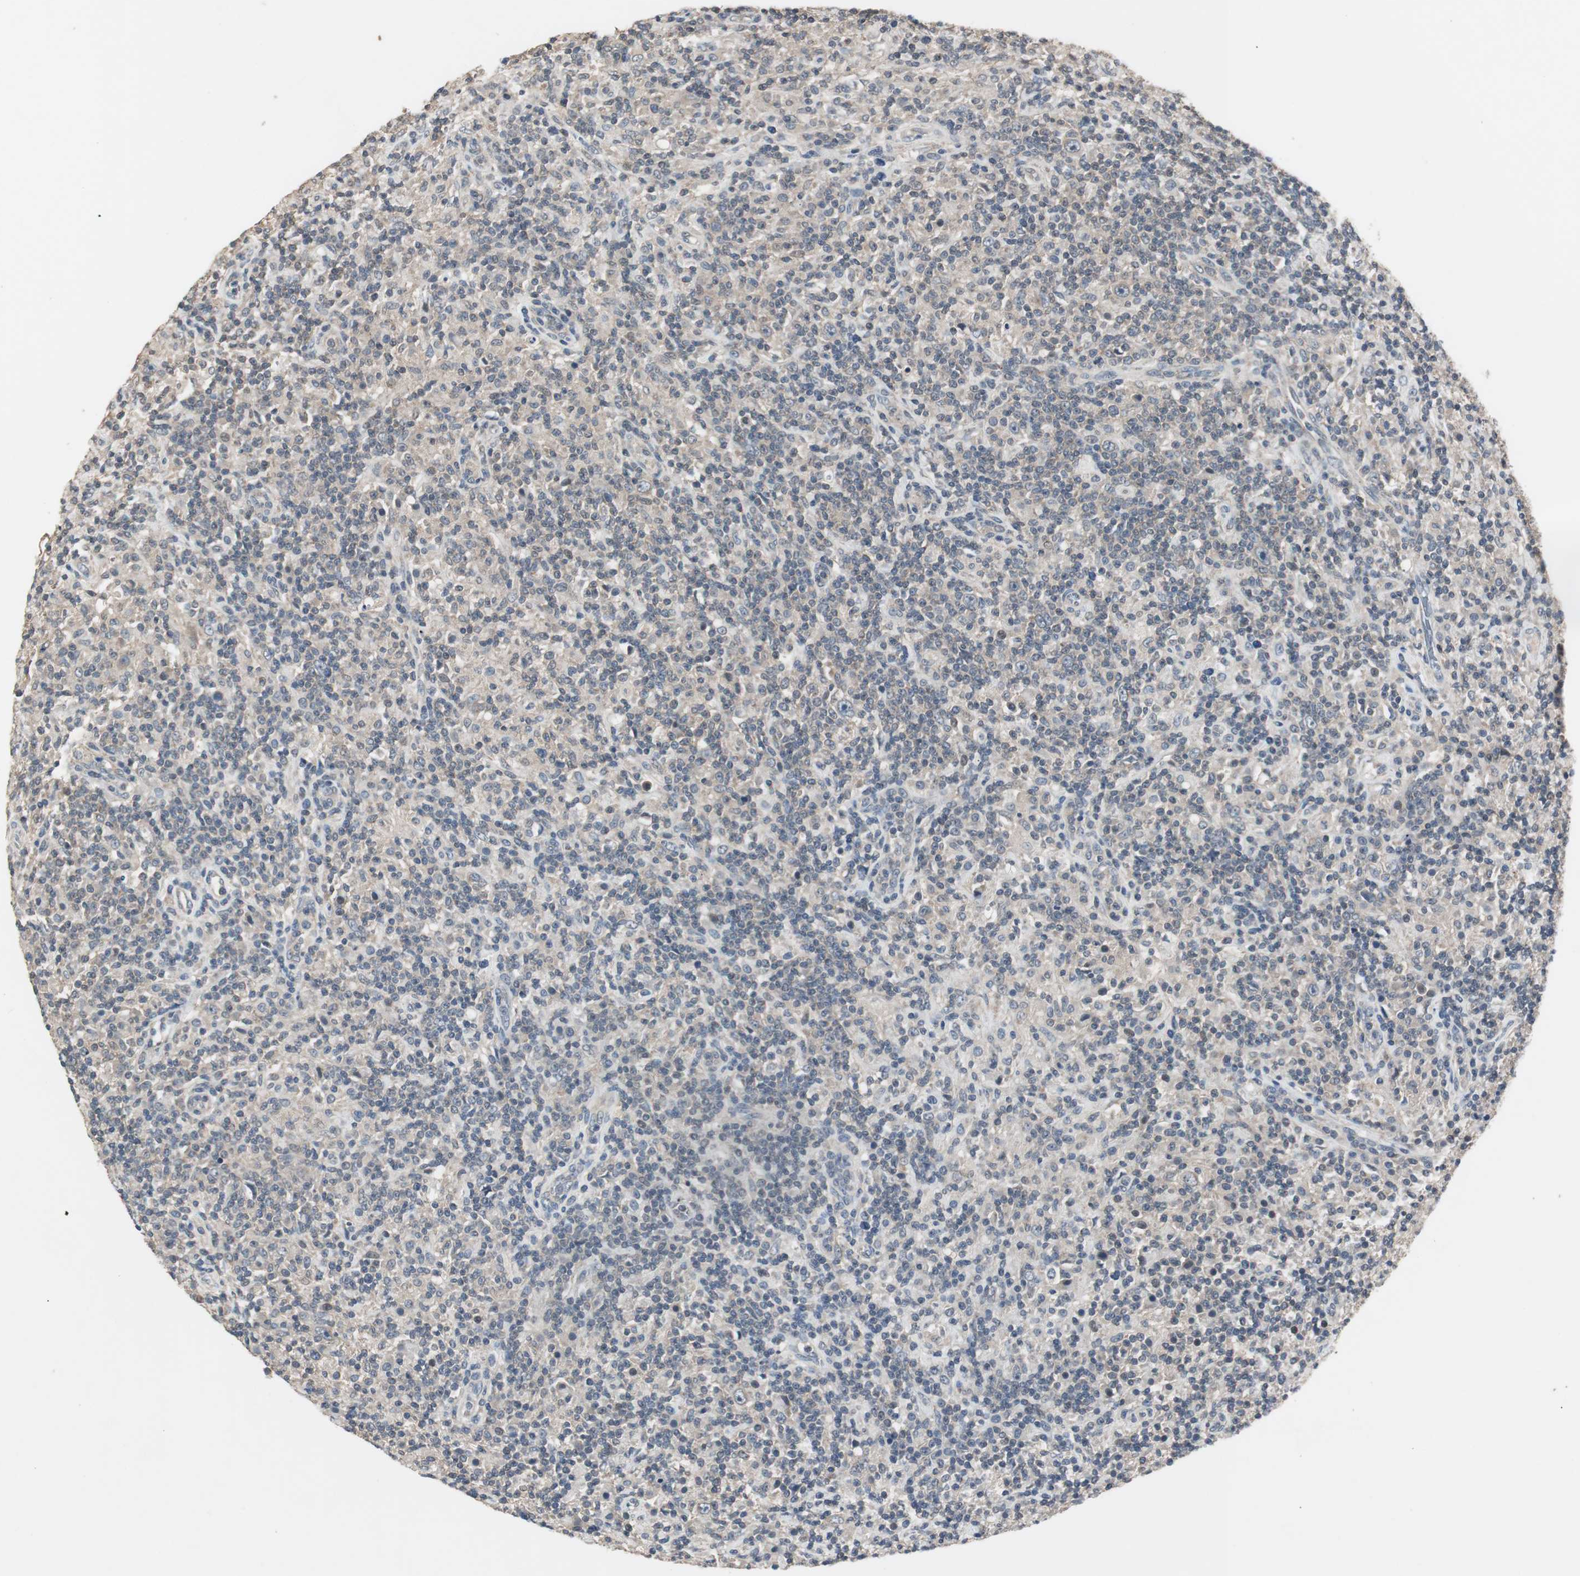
{"staining": {"intensity": "negative", "quantity": "none", "location": "none"}, "tissue": "lymphoma", "cell_type": "Tumor cells", "image_type": "cancer", "snomed": [{"axis": "morphology", "description": "Hodgkin's disease, NOS"}, {"axis": "topography", "description": "Lymph node"}], "caption": "Immunohistochemical staining of human lymphoma displays no significant staining in tumor cells.", "gene": "PTPRN2", "patient": {"sex": "male", "age": 70}}